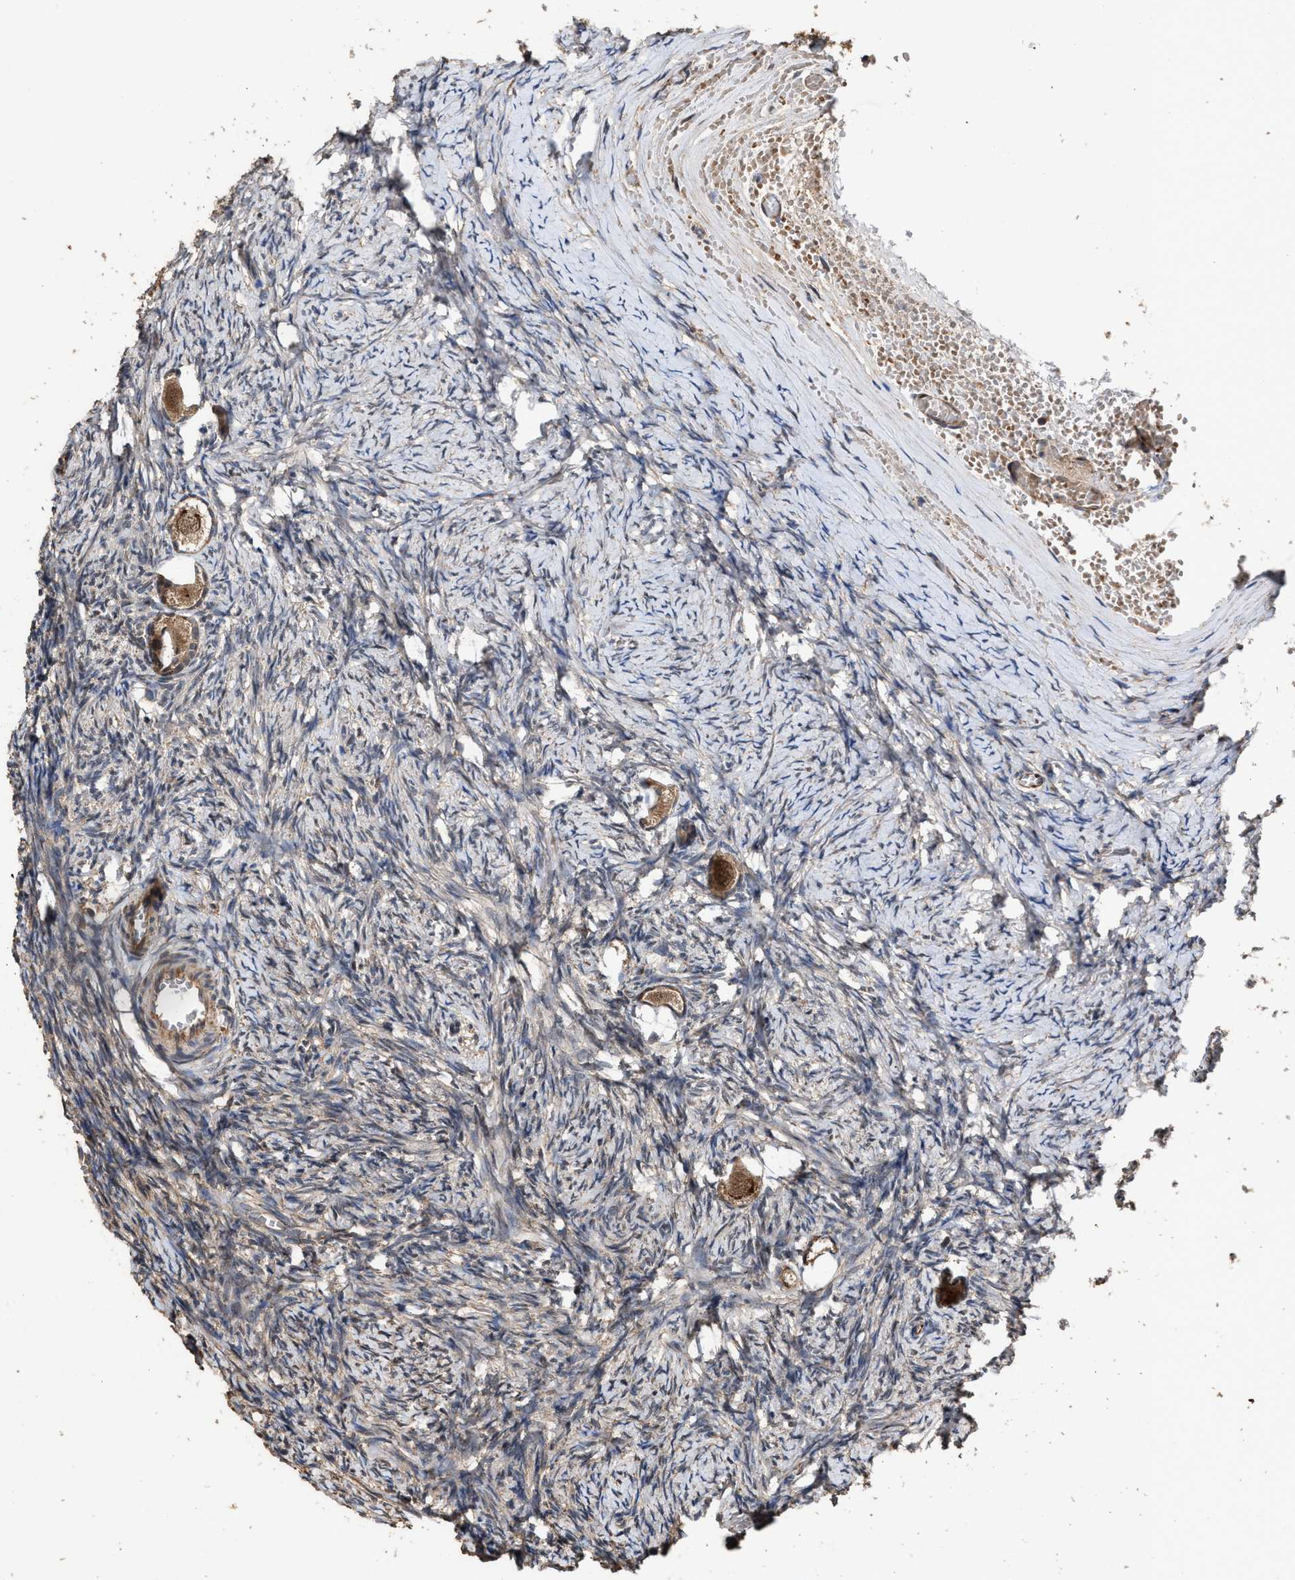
{"staining": {"intensity": "moderate", "quantity": ">75%", "location": "cytoplasmic/membranous,nuclear"}, "tissue": "ovary", "cell_type": "Follicle cells", "image_type": "normal", "snomed": [{"axis": "morphology", "description": "Normal tissue, NOS"}, {"axis": "topography", "description": "Ovary"}], "caption": "A histopathology image of human ovary stained for a protein reveals moderate cytoplasmic/membranous,nuclear brown staining in follicle cells.", "gene": "ZNHIT6", "patient": {"sex": "female", "age": 27}}